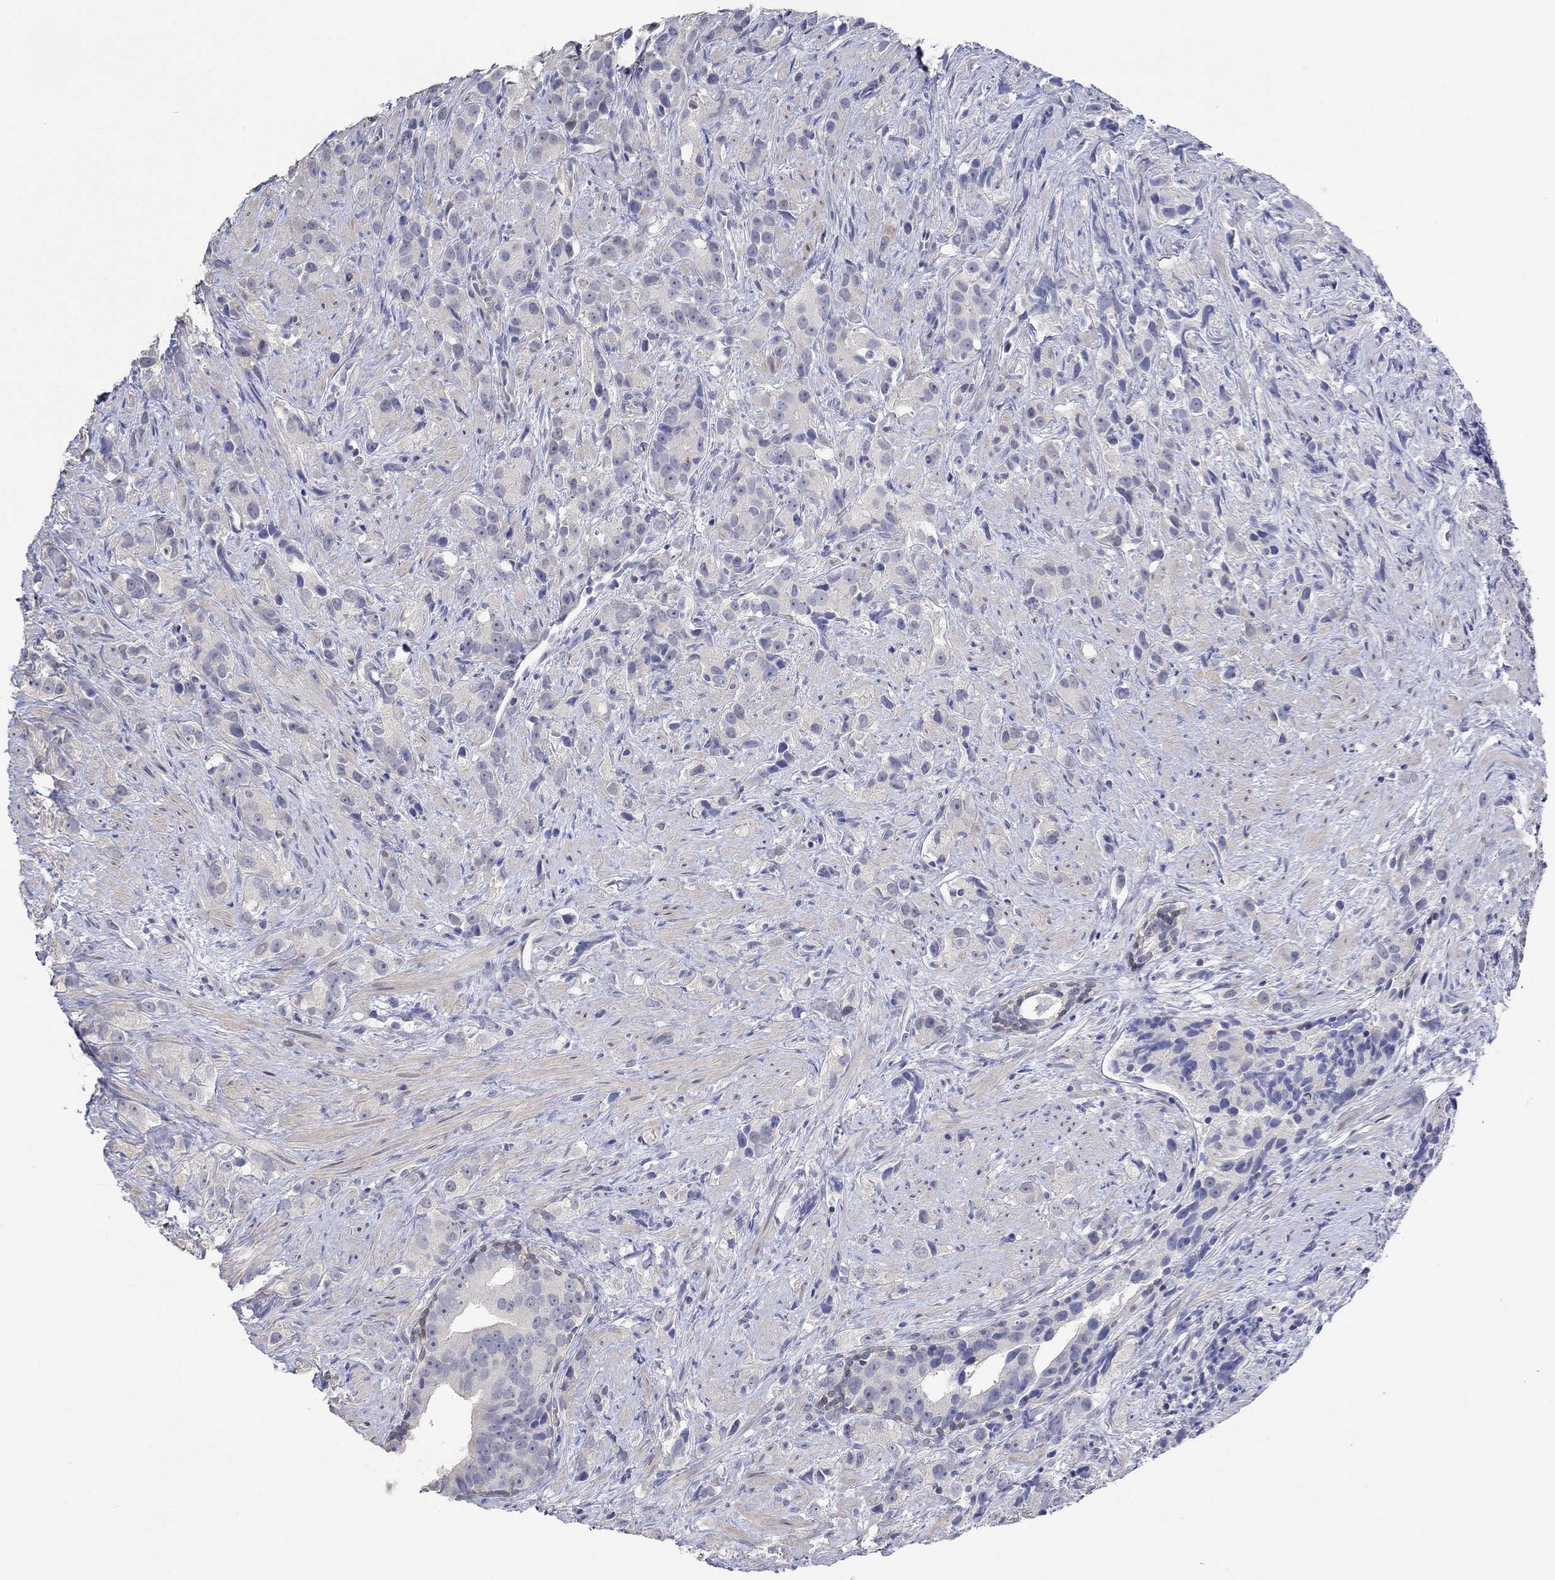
{"staining": {"intensity": "negative", "quantity": "none", "location": "none"}, "tissue": "prostate cancer", "cell_type": "Tumor cells", "image_type": "cancer", "snomed": [{"axis": "morphology", "description": "Adenocarcinoma, High grade"}, {"axis": "topography", "description": "Prostate"}], "caption": "Immunohistochemistry of adenocarcinoma (high-grade) (prostate) displays no expression in tumor cells.", "gene": "PNMA5", "patient": {"sex": "male", "age": 90}}